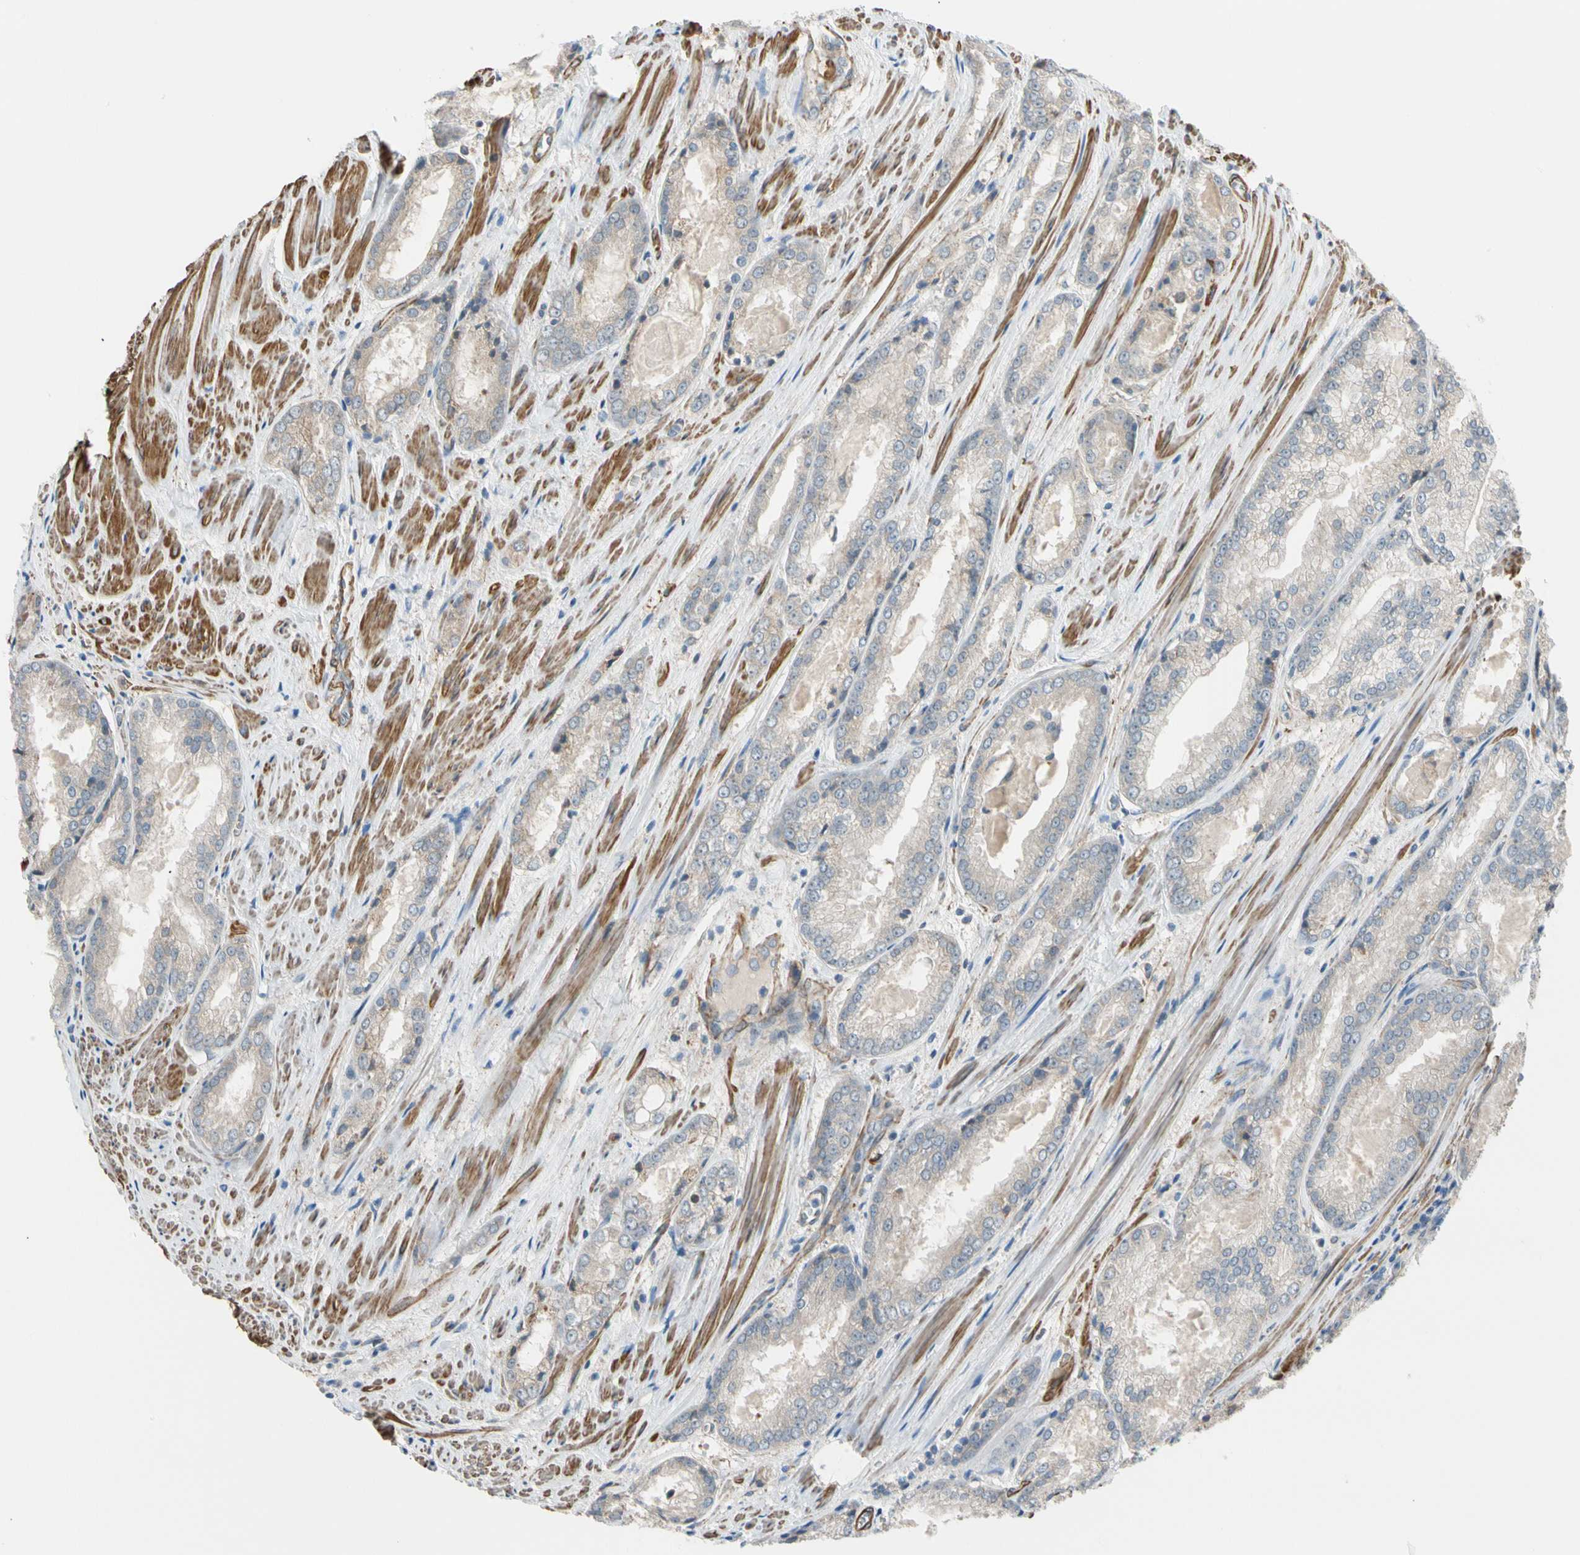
{"staining": {"intensity": "weak", "quantity": "25%-75%", "location": "cytoplasmic/membranous"}, "tissue": "prostate cancer", "cell_type": "Tumor cells", "image_type": "cancer", "snomed": [{"axis": "morphology", "description": "Adenocarcinoma, Low grade"}, {"axis": "topography", "description": "Prostate"}], "caption": "The micrograph displays immunohistochemical staining of prostate cancer (low-grade adenocarcinoma). There is weak cytoplasmic/membranous expression is present in approximately 25%-75% of tumor cells.", "gene": "LIMK2", "patient": {"sex": "male", "age": 64}}